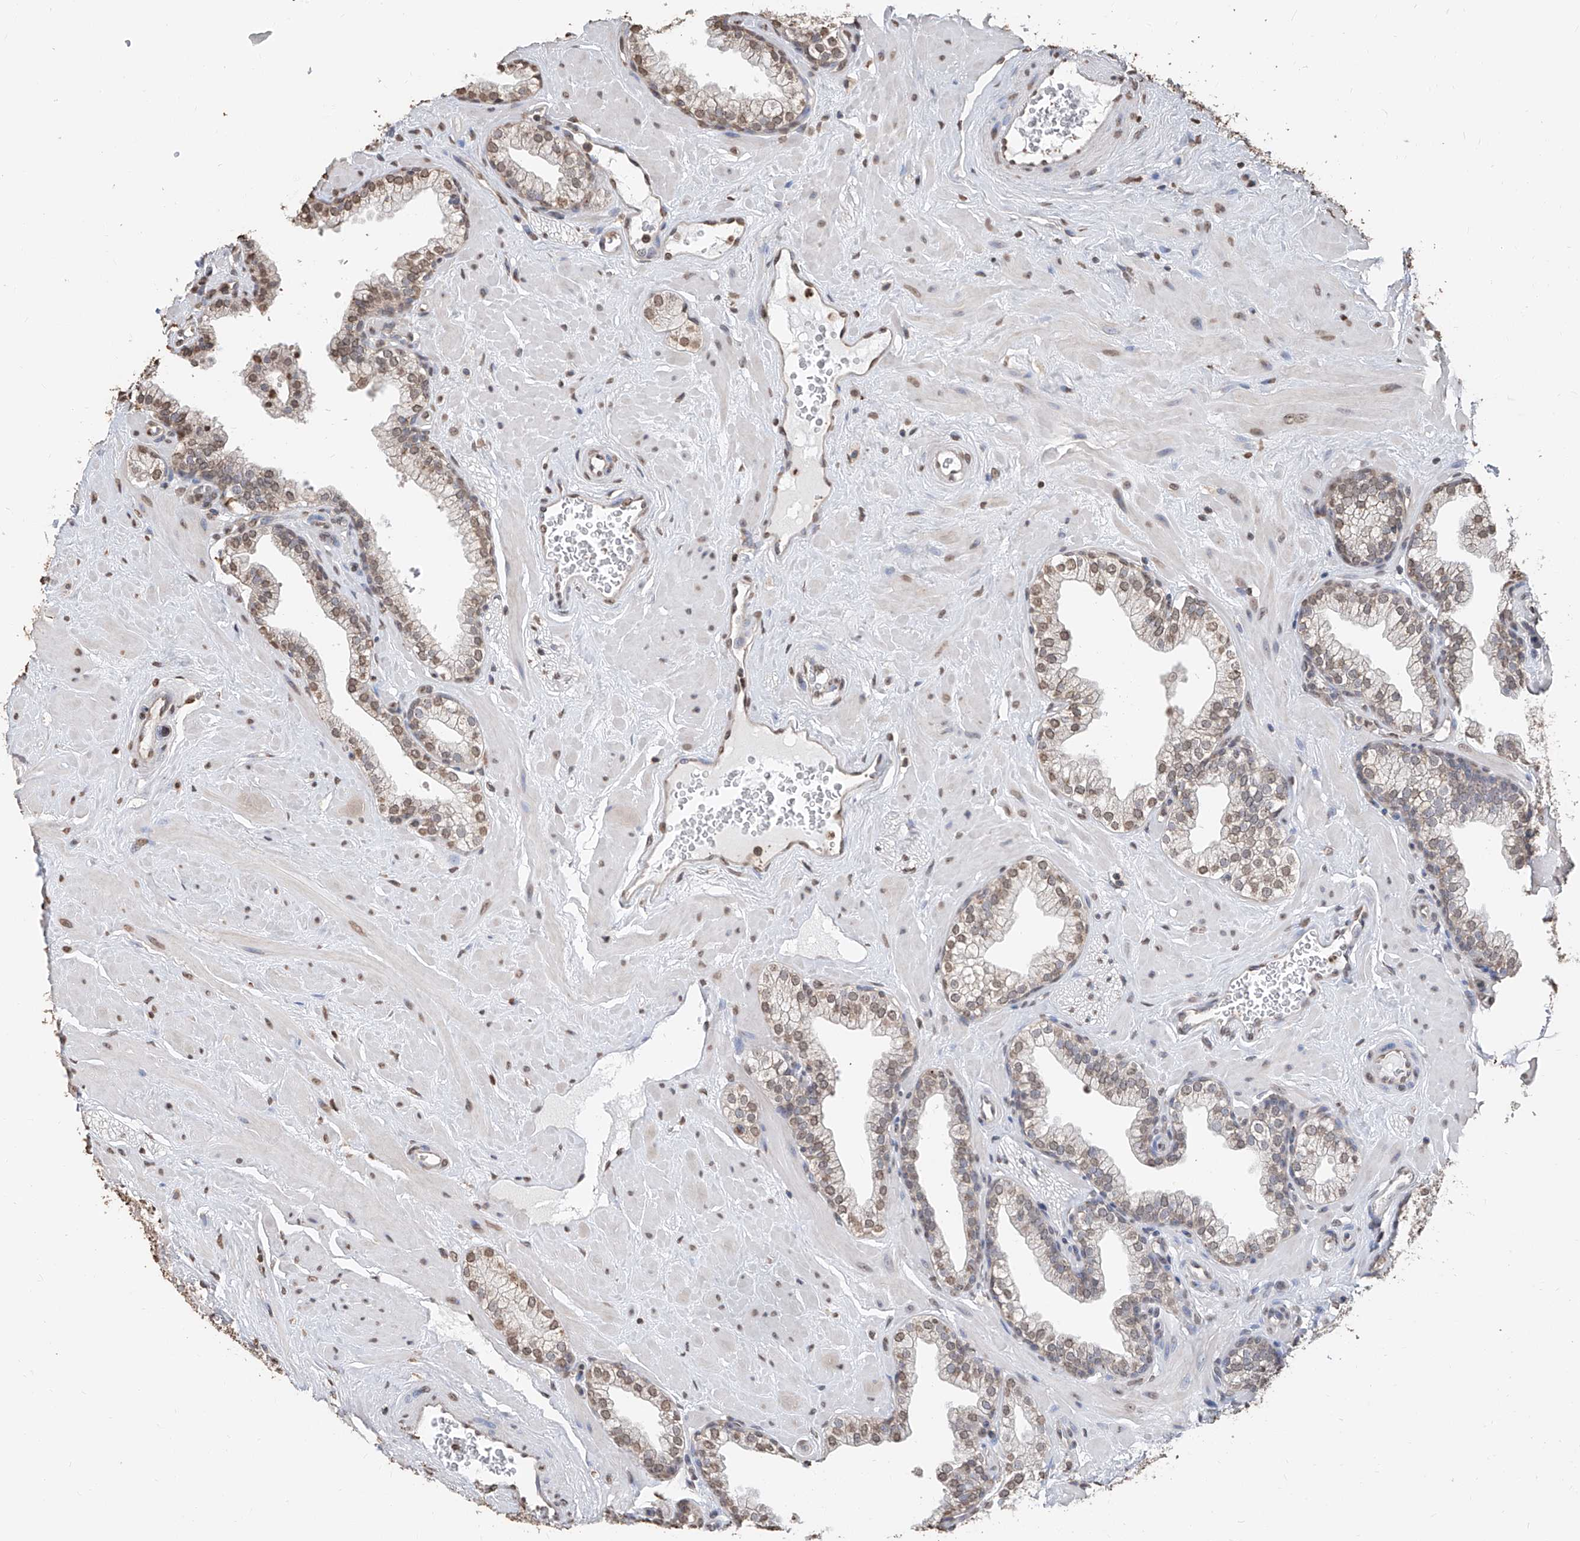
{"staining": {"intensity": "moderate", "quantity": "25%-75%", "location": "nuclear"}, "tissue": "prostate", "cell_type": "Glandular cells", "image_type": "normal", "snomed": [{"axis": "morphology", "description": "Normal tissue, NOS"}, {"axis": "morphology", "description": "Urothelial carcinoma, Low grade"}, {"axis": "topography", "description": "Urinary bladder"}, {"axis": "topography", "description": "Prostate"}], "caption": "Normal prostate demonstrates moderate nuclear staining in about 25%-75% of glandular cells, visualized by immunohistochemistry.", "gene": "RP9", "patient": {"sex": "male", "age": 60}}